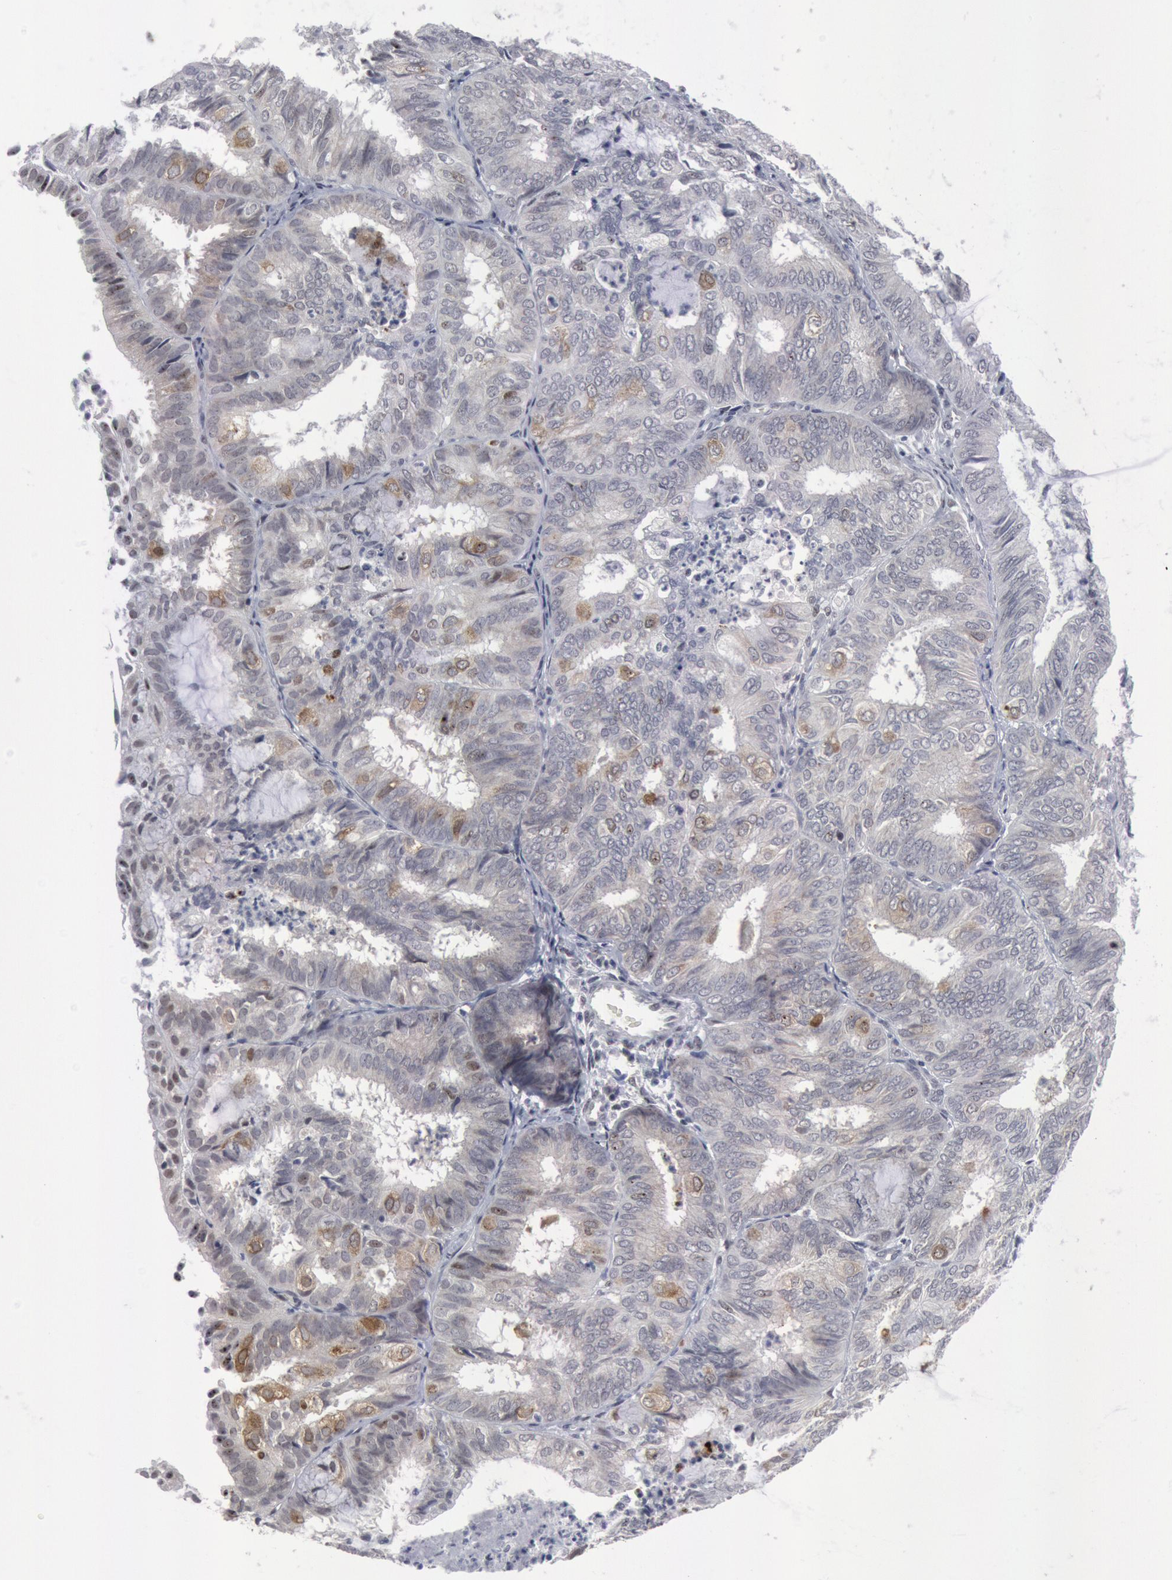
{"staining": {"intensity": "negative", "quantity": "none", "location": "none"}, "tissue": "endometrial cancer", "cell_type": "Tumor cells", "image_type": "cancer", "snomed": [{"axis": "morphology", "description": "Adenocarcinoma, NOS"}, {"axis": "topography", "description": "Endometrium"}], "caption": "An immunohistochemistry photomicrograph of adenocarcinoma (endometrial) is shown. There is no staining in tumor cells of adenocarcinoma (endometrial).", "gene": "FOXO1", "patient": {"sex": "female", "age": 59}}